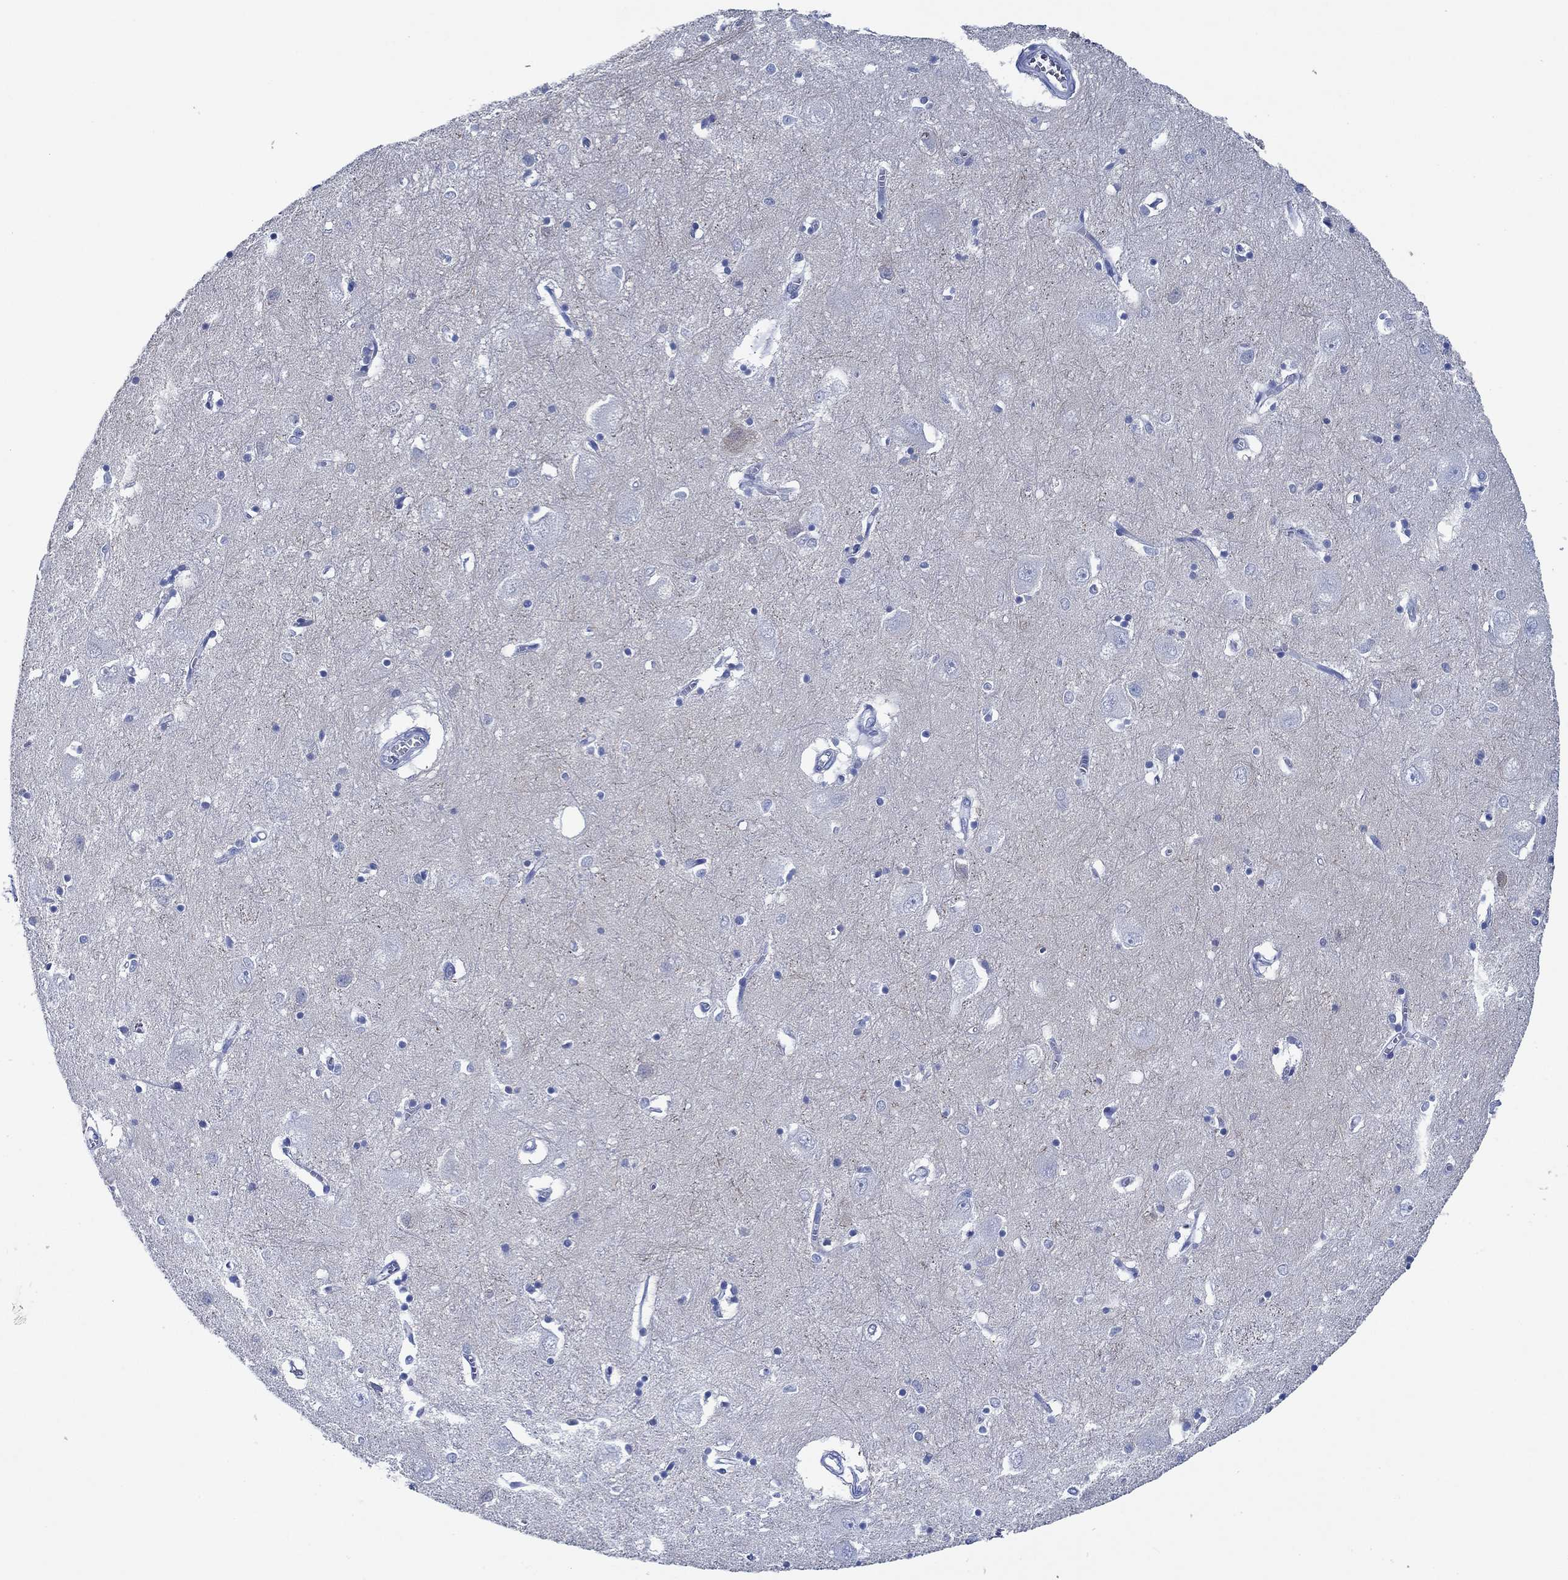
{"staining": {"intensity": "negative", "quantity": "none", "location": "none"}, "tissue": "caudate", "cell_type": "Glial cells", "image_type": "normal", "snomed": [{"axis": "morphology", "description": "Normal tissue, NOS"}, {"axis": "topography", "description": "Lateral ventricle wall"}], "caption": "This is a histopathology image of IHC staining of unremarkable caudate, which shows no positivity in glial cells.", "gene": "ZNF671", "patient": {"sex": "male", "age": 54}}